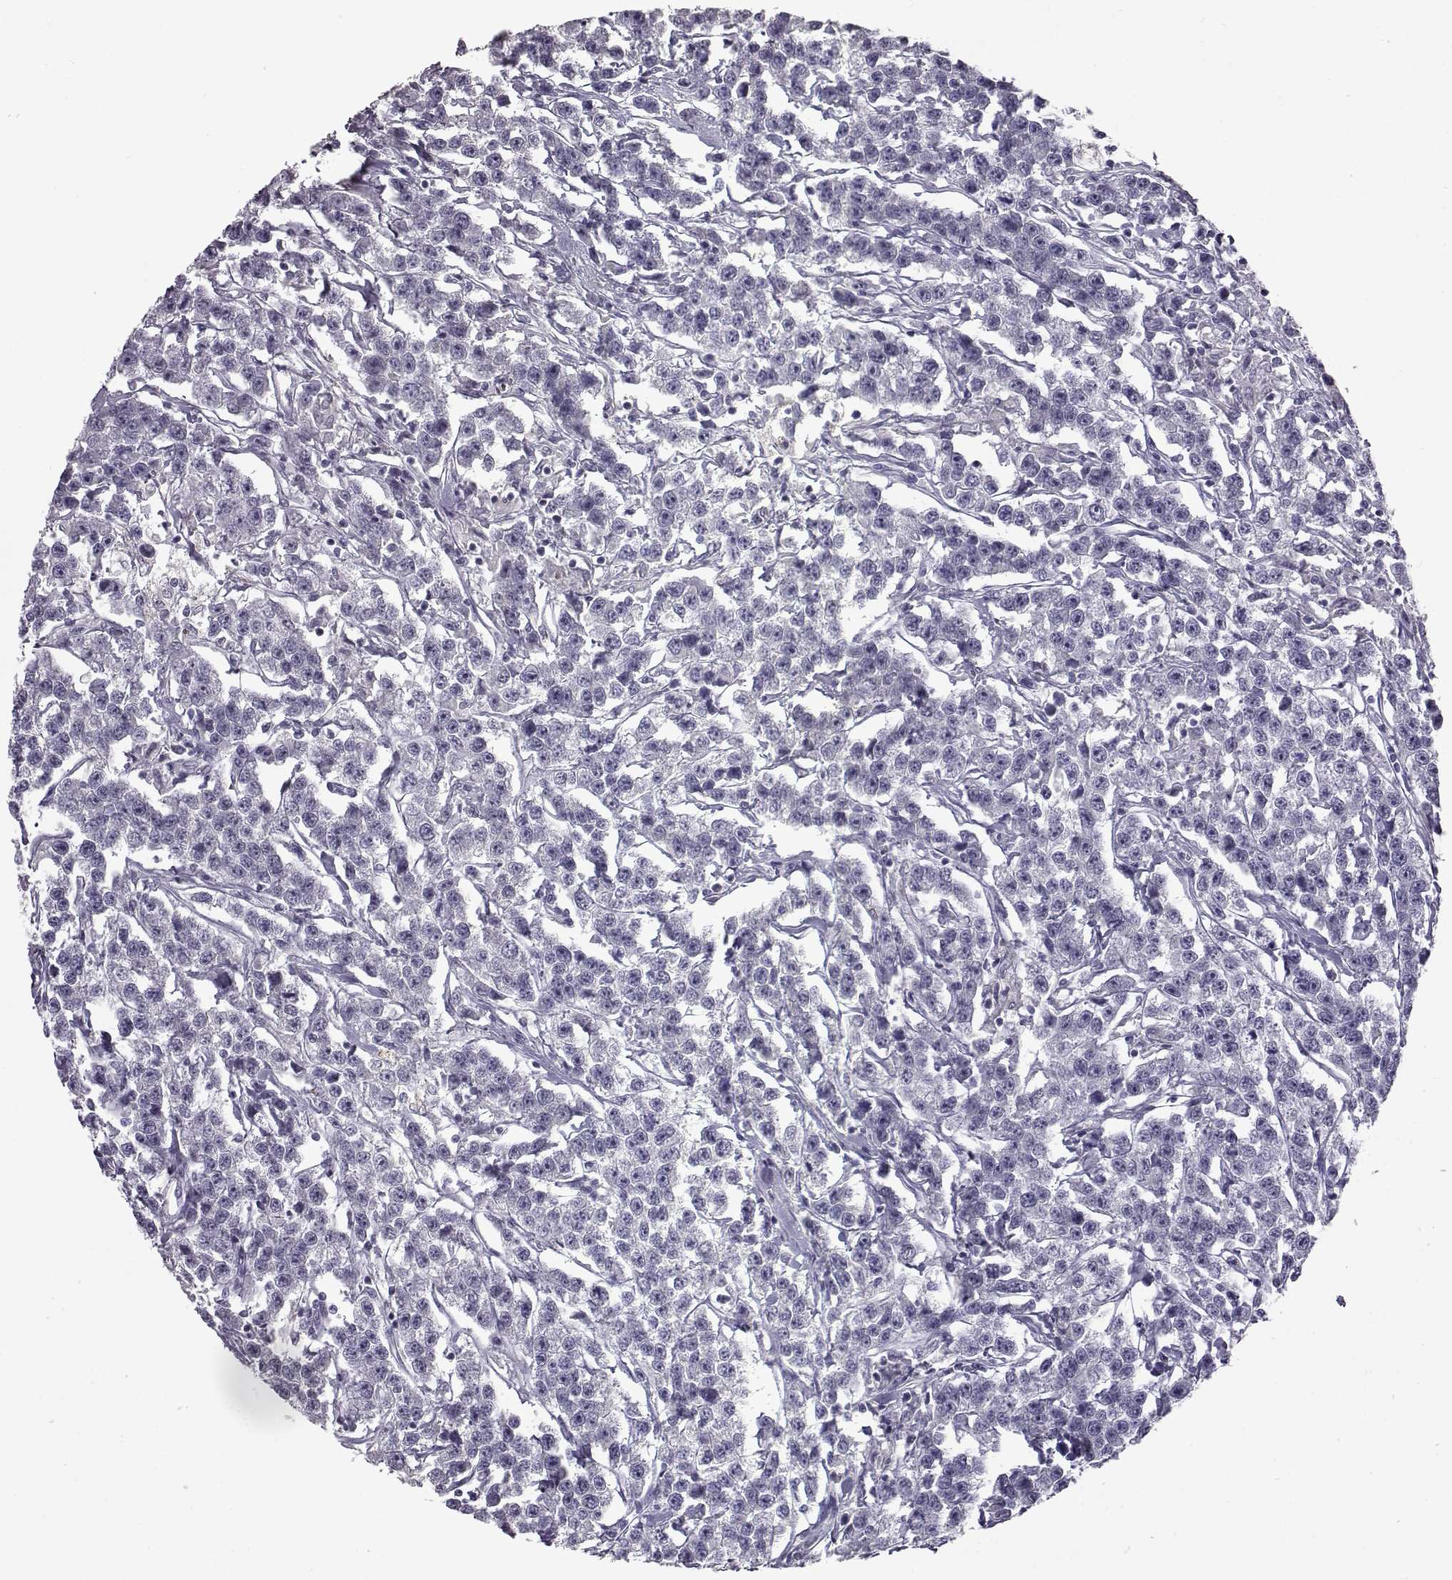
{"staining": {"intensity": "negative", "quantity": "none", "location": "none"}, "tissue": "testis cancer", "cell_type": "Tumor cells", "image_type": "cancer", "snomed": [{"axis": "morphology", "description": "Seminoma, NOS"}, {"axis": "topography", "description": "Testis"}], "caption": "A high-resolution photomicrograph shows immunohistochemistry (IHC) staining of testis cancer, which demonstrates no significant positivity in tumor cells.", "gene": "PRR9", "patient": {"sex": "male", "age": 59}}